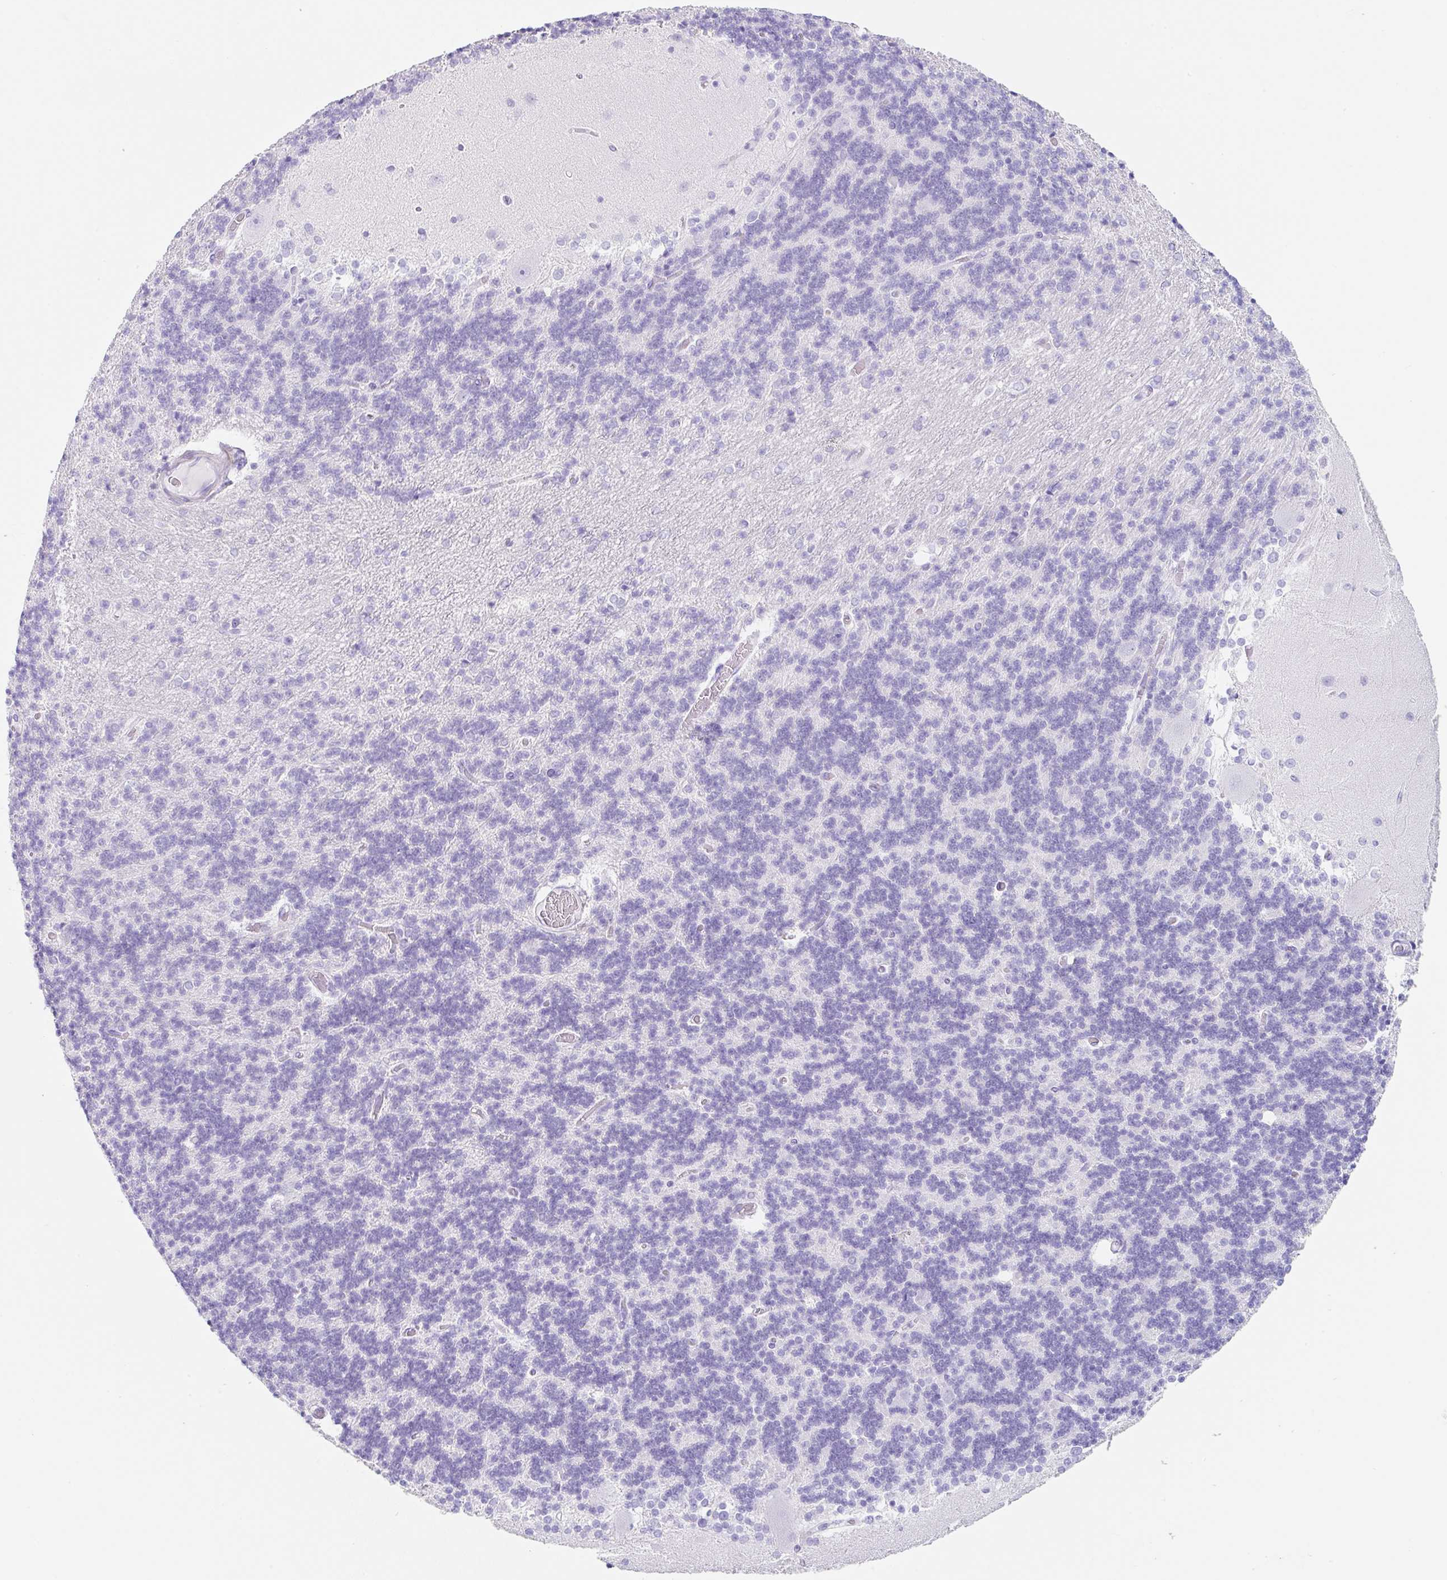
{"staining": {"intensity": "negative", "quantity": "none", "location": "none"}, "tissue": "cerebellum", "cell_type": "Cells in granular layer", "image_type": "normal", "snomed": [{"axis": "morphology", "description": "Normal tissue, NOS"}, {"axis": "topography", "description": "Cerebellum"}], "caption": "Cells in granular layer are negative for protein expression in normal human cerebellum. (DAB IHC, high magnification).", "gene": "CLDND2", "patient": {"sex": "female", "age": 54}}